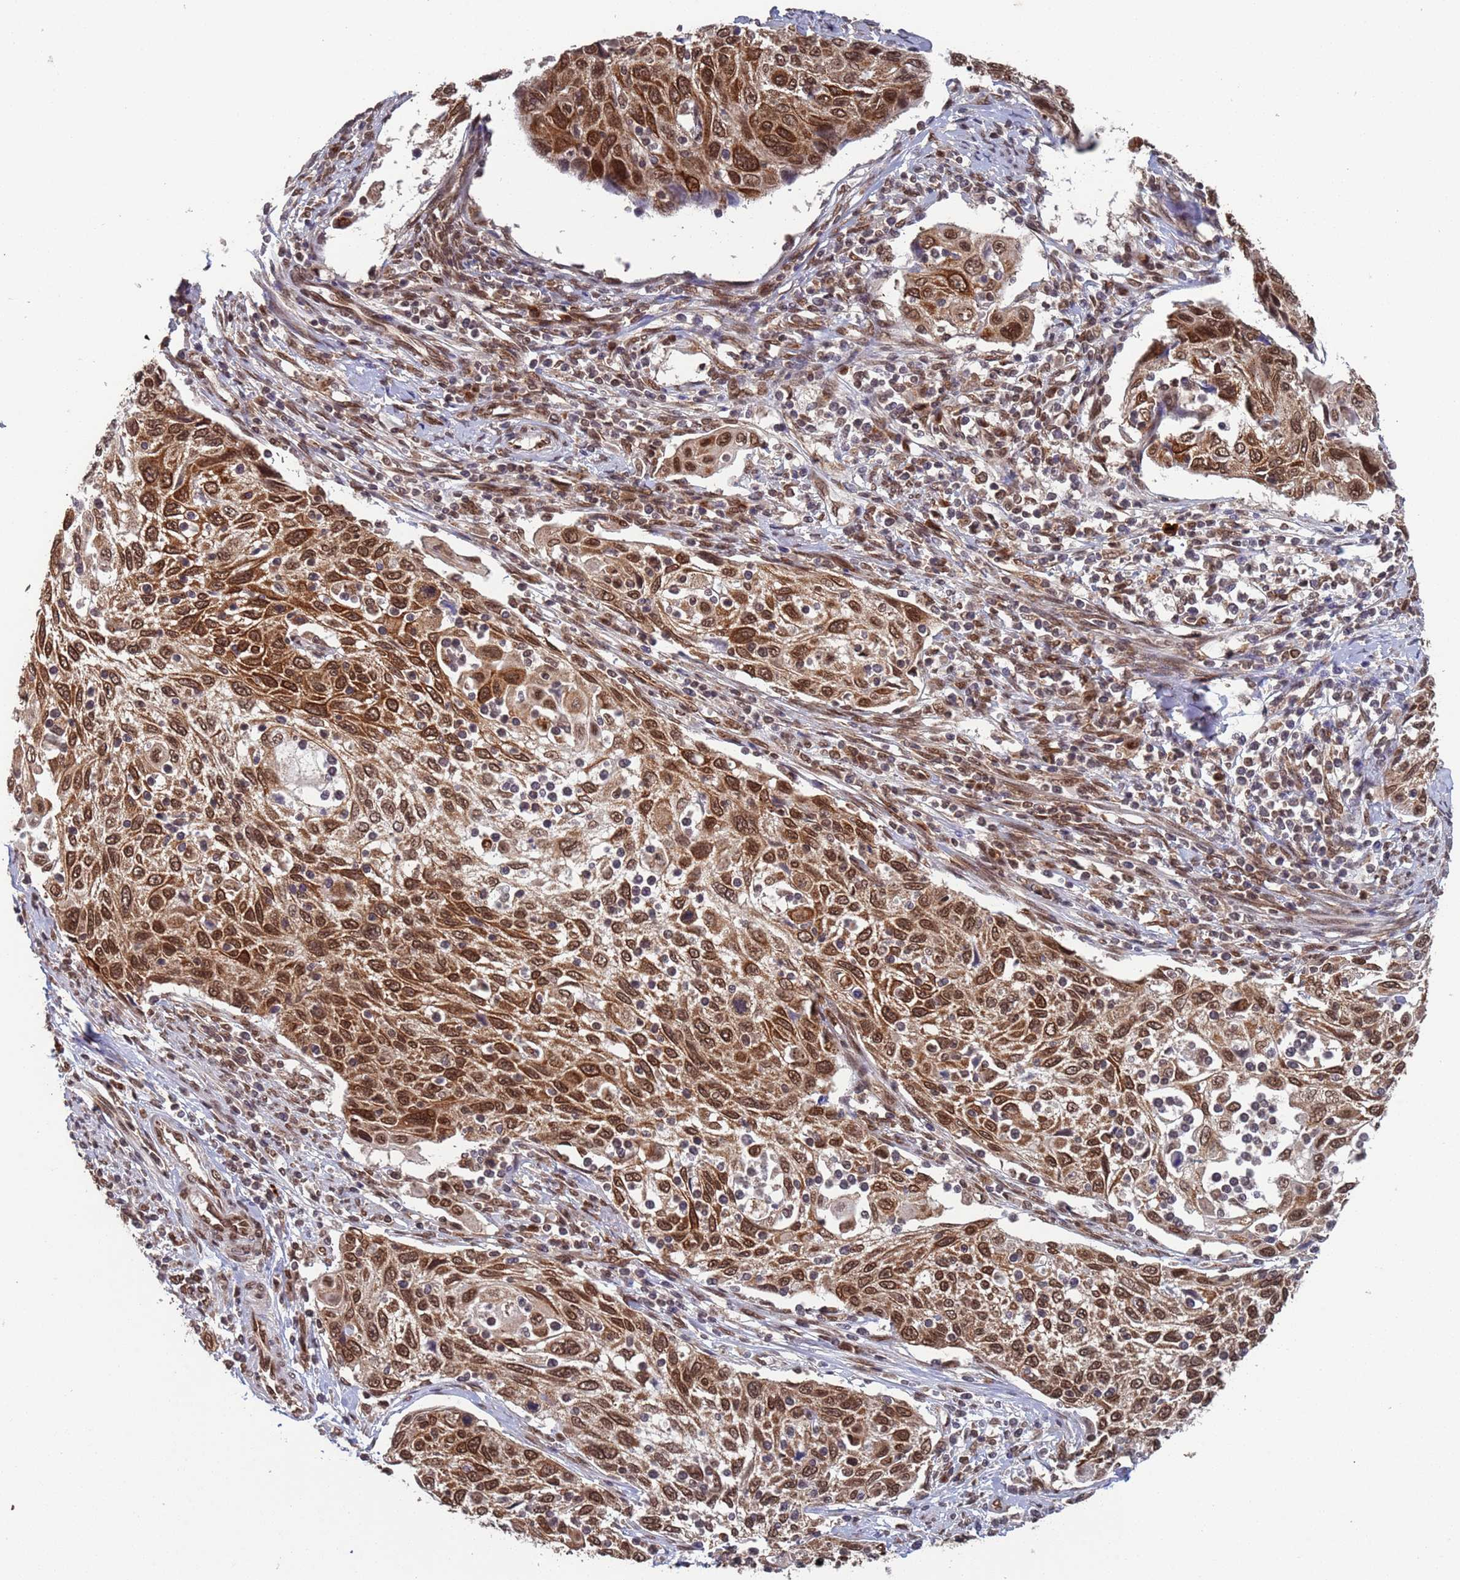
{"staining": {"intensity": "moderate", "quantity": ">75%", "location": "cytoplasmic/membranous,nuclear"}, "tissue": "cervical cancer", "cell_type": "Tumor cells", "image_type": "cancer", "snomed": [{"axis": "morphology", "description": "Squamous cell carcinoma, NOS"}, {"axis": "topography", "description": "Cervix"}], "caption": "IHC photomicrograph of neoplastic tissue: cervical squamous cell carcinoma stained using immunohistochemistry displays medium levels of moderate protein expression localized specifically in the cytoplasmic/membranous and nuclear of tumor cells, appearing as a cytoplasmic/membranous and nuclear brown color.", "gene": "FUBP3", "patient": {"sex": "female", "age": 70}}